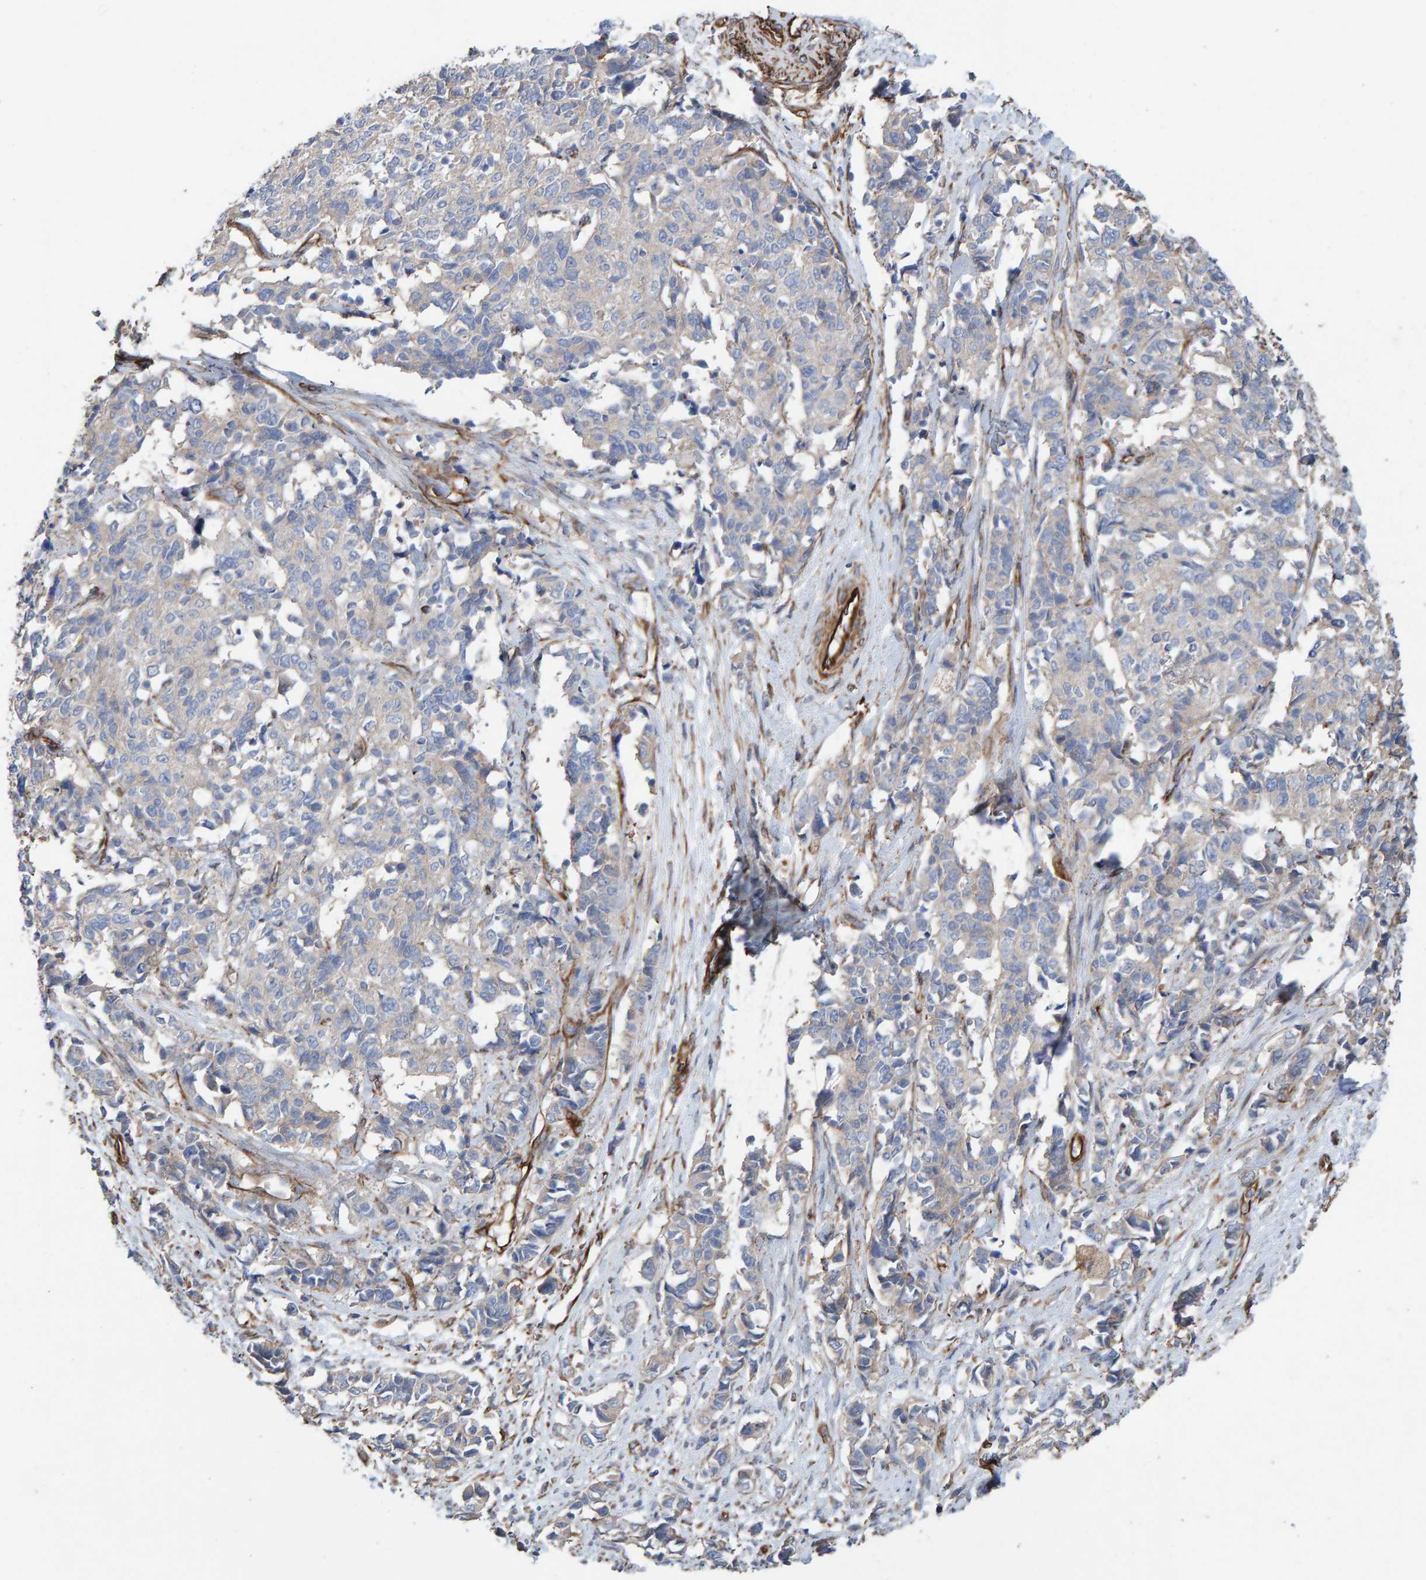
{"staining": {"intensity": "negative", "quantity": "none", "location": "none"}, "tissue": "cervical cancer", "cell_type": "Tumor cells", "image_type": "cancer", "snomed": [{"axis": "morphology", "description": "Normal tissue, NOS"}, {"axis": "morphology", "description": "Squamous cell carcinoma, NOS"}, {"axis": "topography", "description": "Cervix"}], "caption": "IHC image of neoplastic tissue: cervical cancer (squamous cell carcinoma) stained with DAB reveals no significant protein staining in tumor cells.", "gene": "ZNF347", "patient": {"sex": "female", "age": 35}}